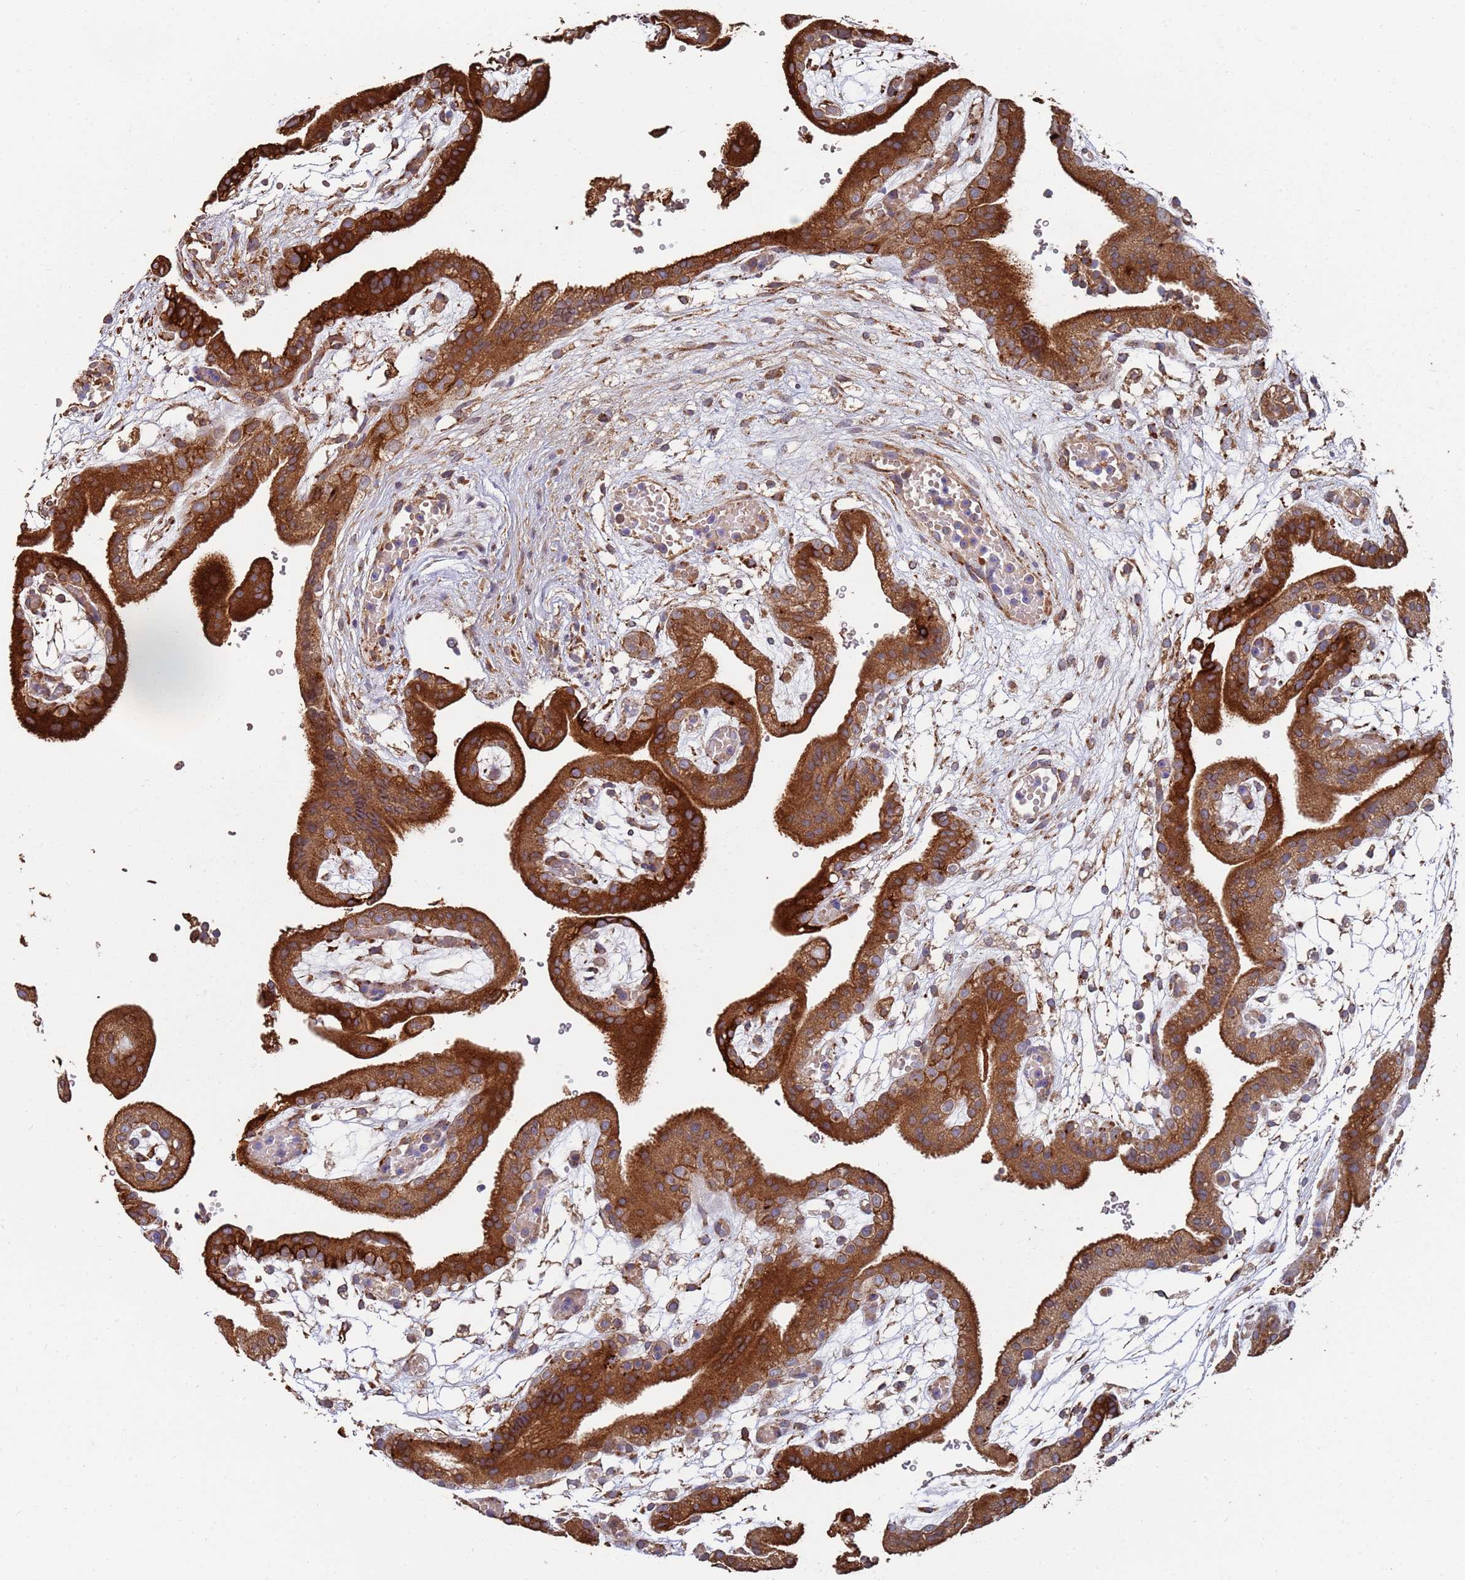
{"staining": {"intensity": "strong", "quantity": ">75%", "location": "cytoplasmic/membranous"}, "tissue": "placenta", "cell_type": "Decidual cells", "image_type": "normal", "snomed": [{"axis": "morphology", "description": "Normal tissue, NOS"}, {"axis": "topography", "description": "Placenta"}], "caption": "A high amount of strong cytoplasmic/membranous positivity is identified in approximately >75% of decidual cells in normal placenta.", "gene": "LACC1", "patient": {"sex": "female", "age": 18}}